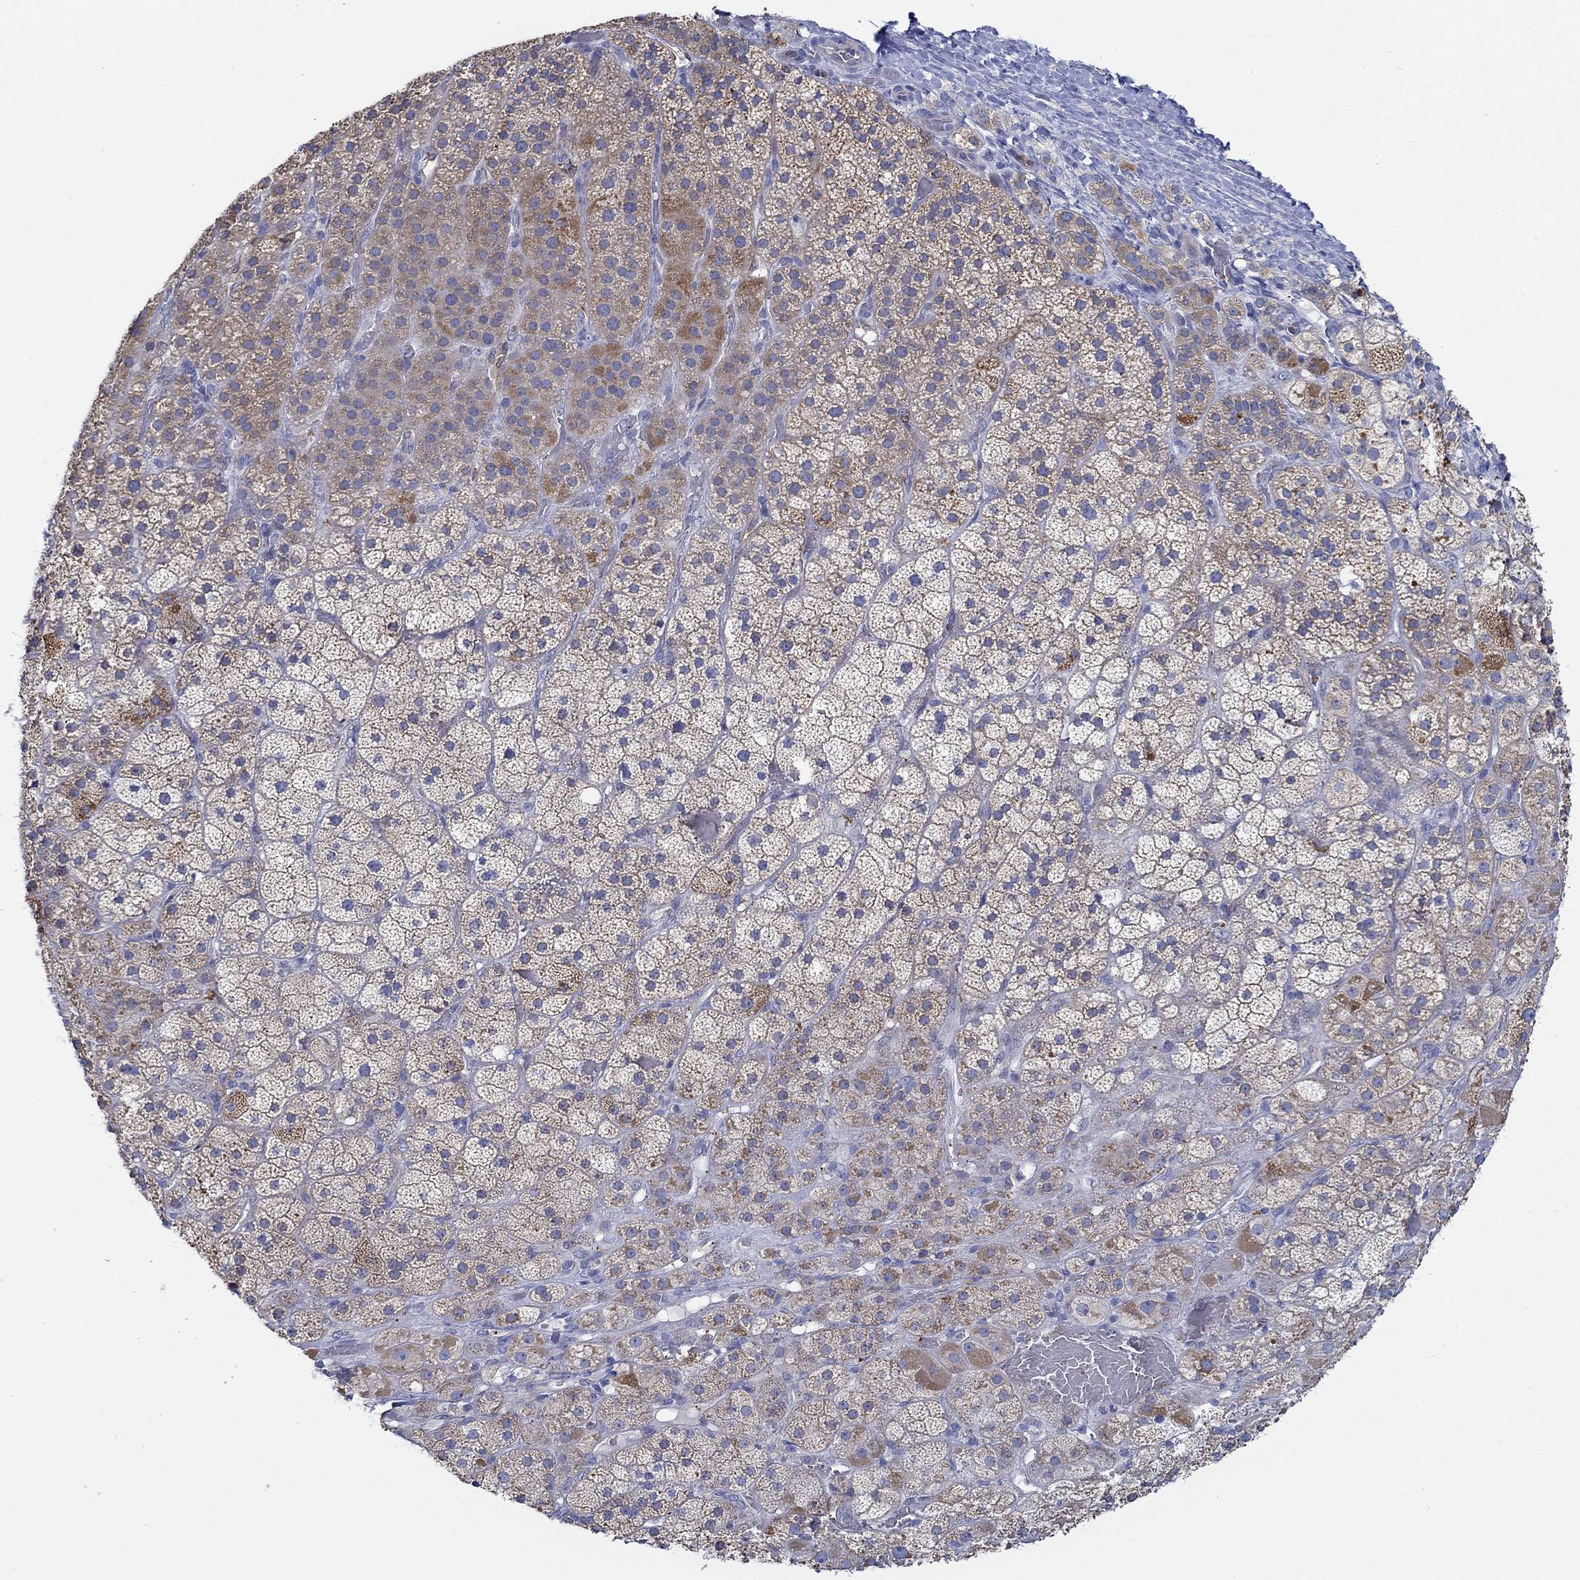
{"staining": {"intensity": "strong", "quantity": "<25%", "location": "cytoplasmic/membranous"}, "tissue": "adrenal gland", "cell_type": "Glandular cells", "image_type": "normal", "snomed": [{"axis": "morphology", "description": "Normal tissue, NOS"}, {"axis": "topography", "description": "Adrenal gland"}], "caption": "Protein expression analysis of unremarkable adrenal gland reveals strong cytoplasmic/membranous staining in about <25% of glandular cells. (Stains: DAB (3,3'-diaminobenzidine) in brown, nuclei in blue, Microscopy: brightfield microscopy at high magnification).", "gene": "SLC27A3", "patient": {"sex": "male", "age": 57}}